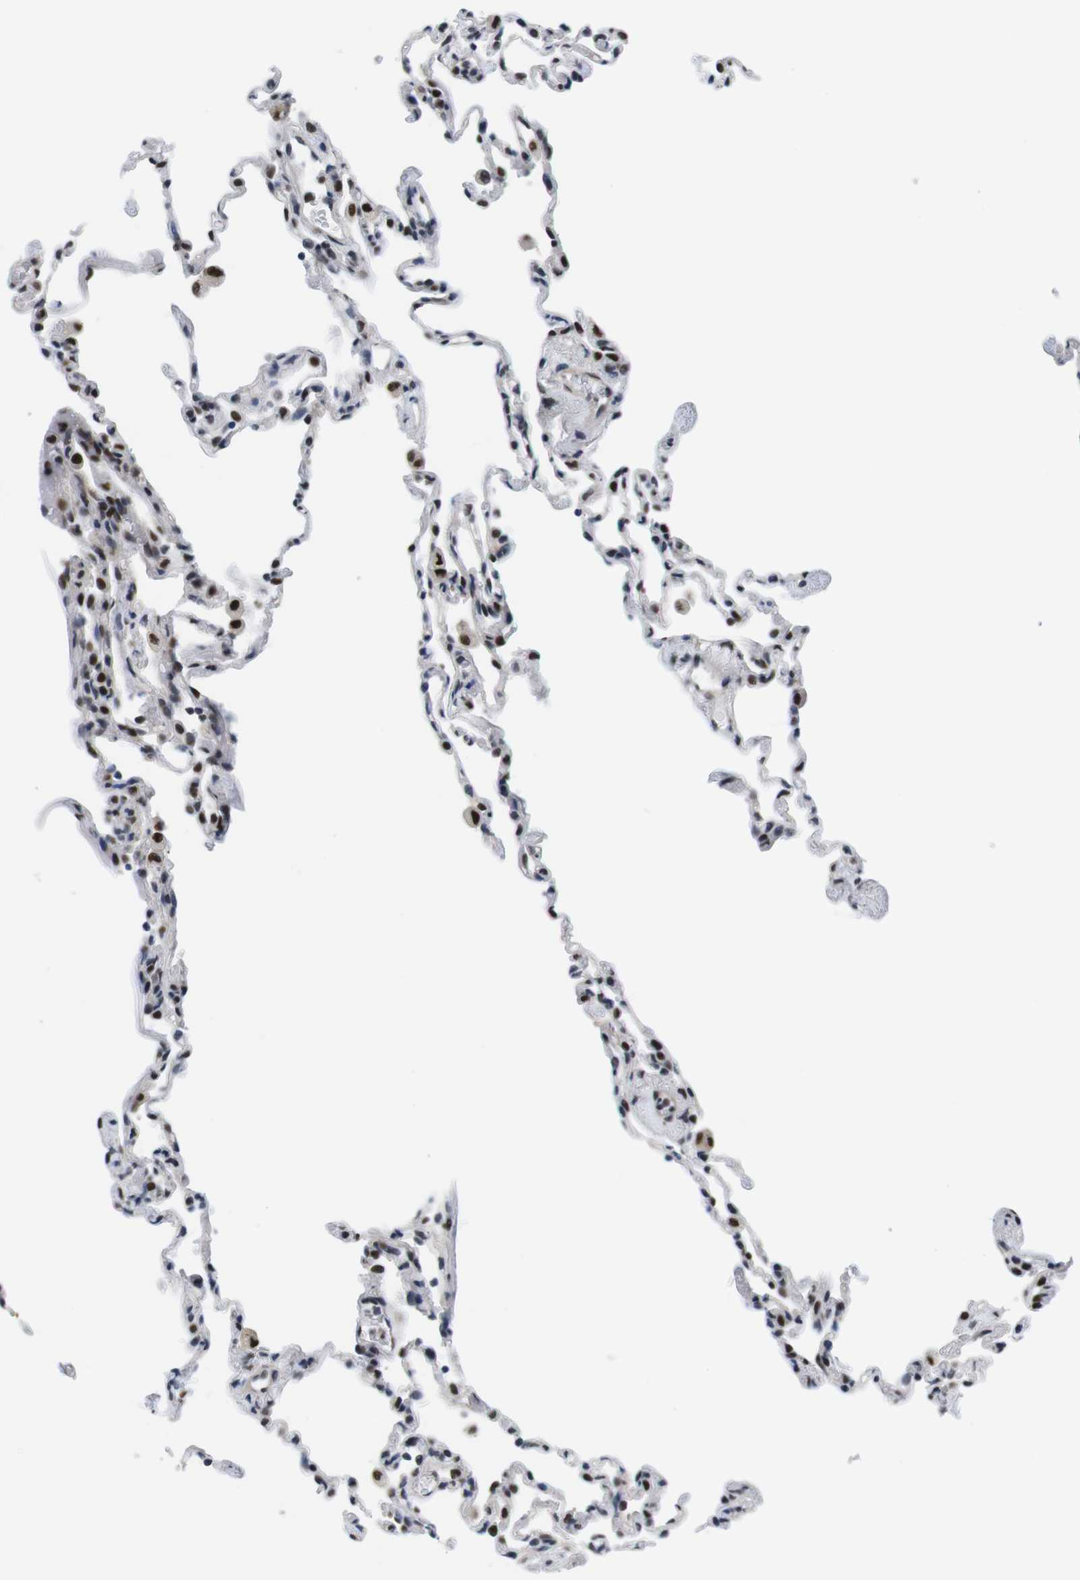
{"staining": {"intensity": "strong", "quantity": "25%-75%", "location": "nuclear"}, "tissue": "lung", "cell_type": "Alveolar cells", "image_type": "normal", "snomed": [{"axis": "morphology", "description": "Normal tissue, NOS"}, {"axis": "topography", "description": "Lung"}], "caption": "Alveolar cells exhibit strong nuclear staining in approximately 25%-75% of cells in normal lung. The protein is shown in brown color, while the nuclei are stained blue.", "gene": "PSME3", "patient": {"sex": "male", "age": 59}}